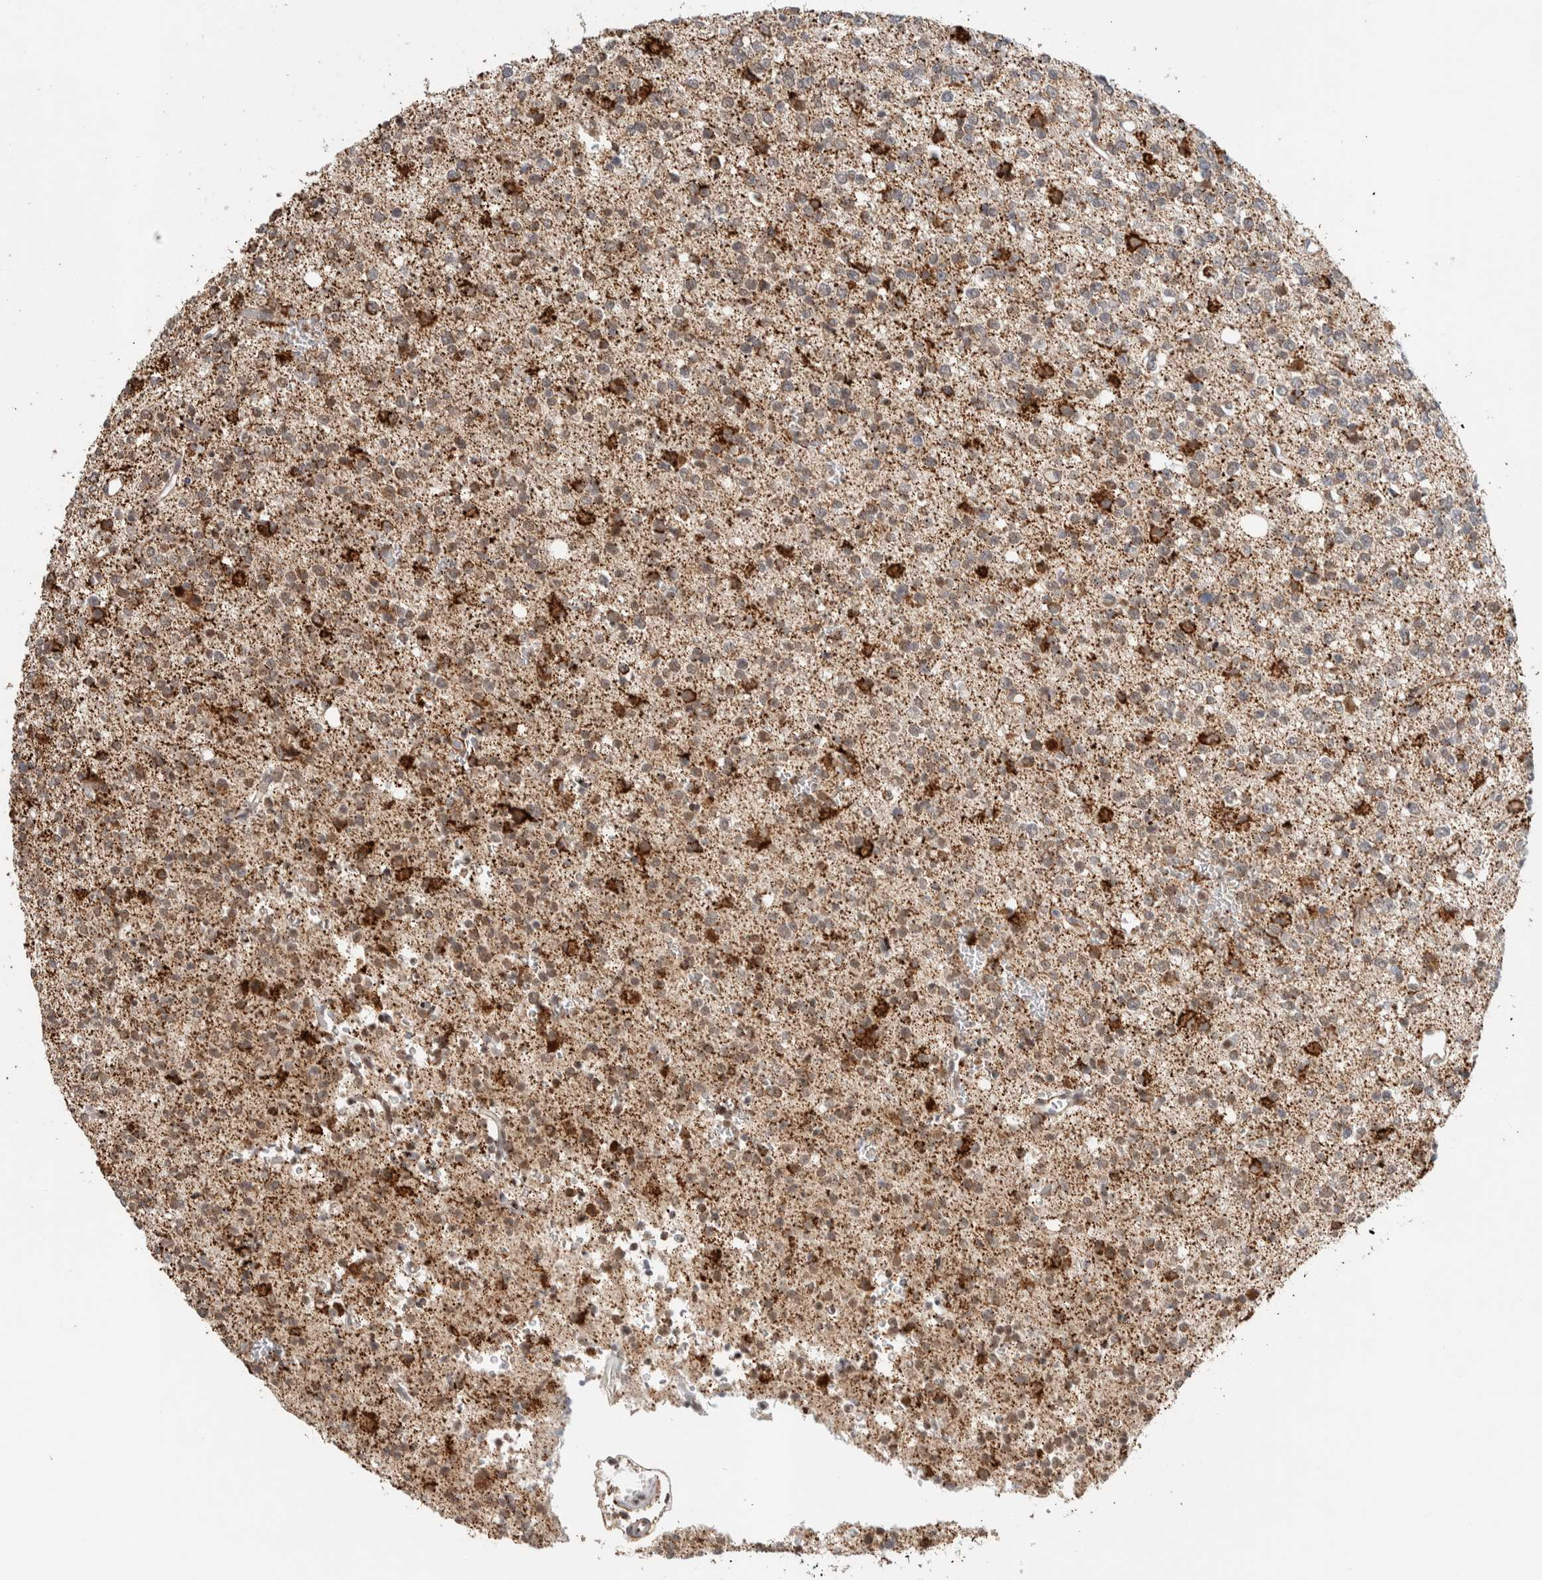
{"staining": {"intensity": "weak", "quantity": "25%-75%", "location": "cytoplasmic/membranous,nuclear"}, "tissue": "glioma", "cell_type": "Tumor cells", "image_type": "cancer", "snomed": [{"axis": "morphology", "description": "Glioma, malignant, High grade"}, {"axis": "topography", "description": "Brain"}], "caption": "An image of malignant high-grade glioma stained for a protein exhibits weak cytoplasmic/membranous and nuclear brown staining in tumor cells.", "gene": "TSPAN32", "patient": {"sex": "female", "age": 62}}